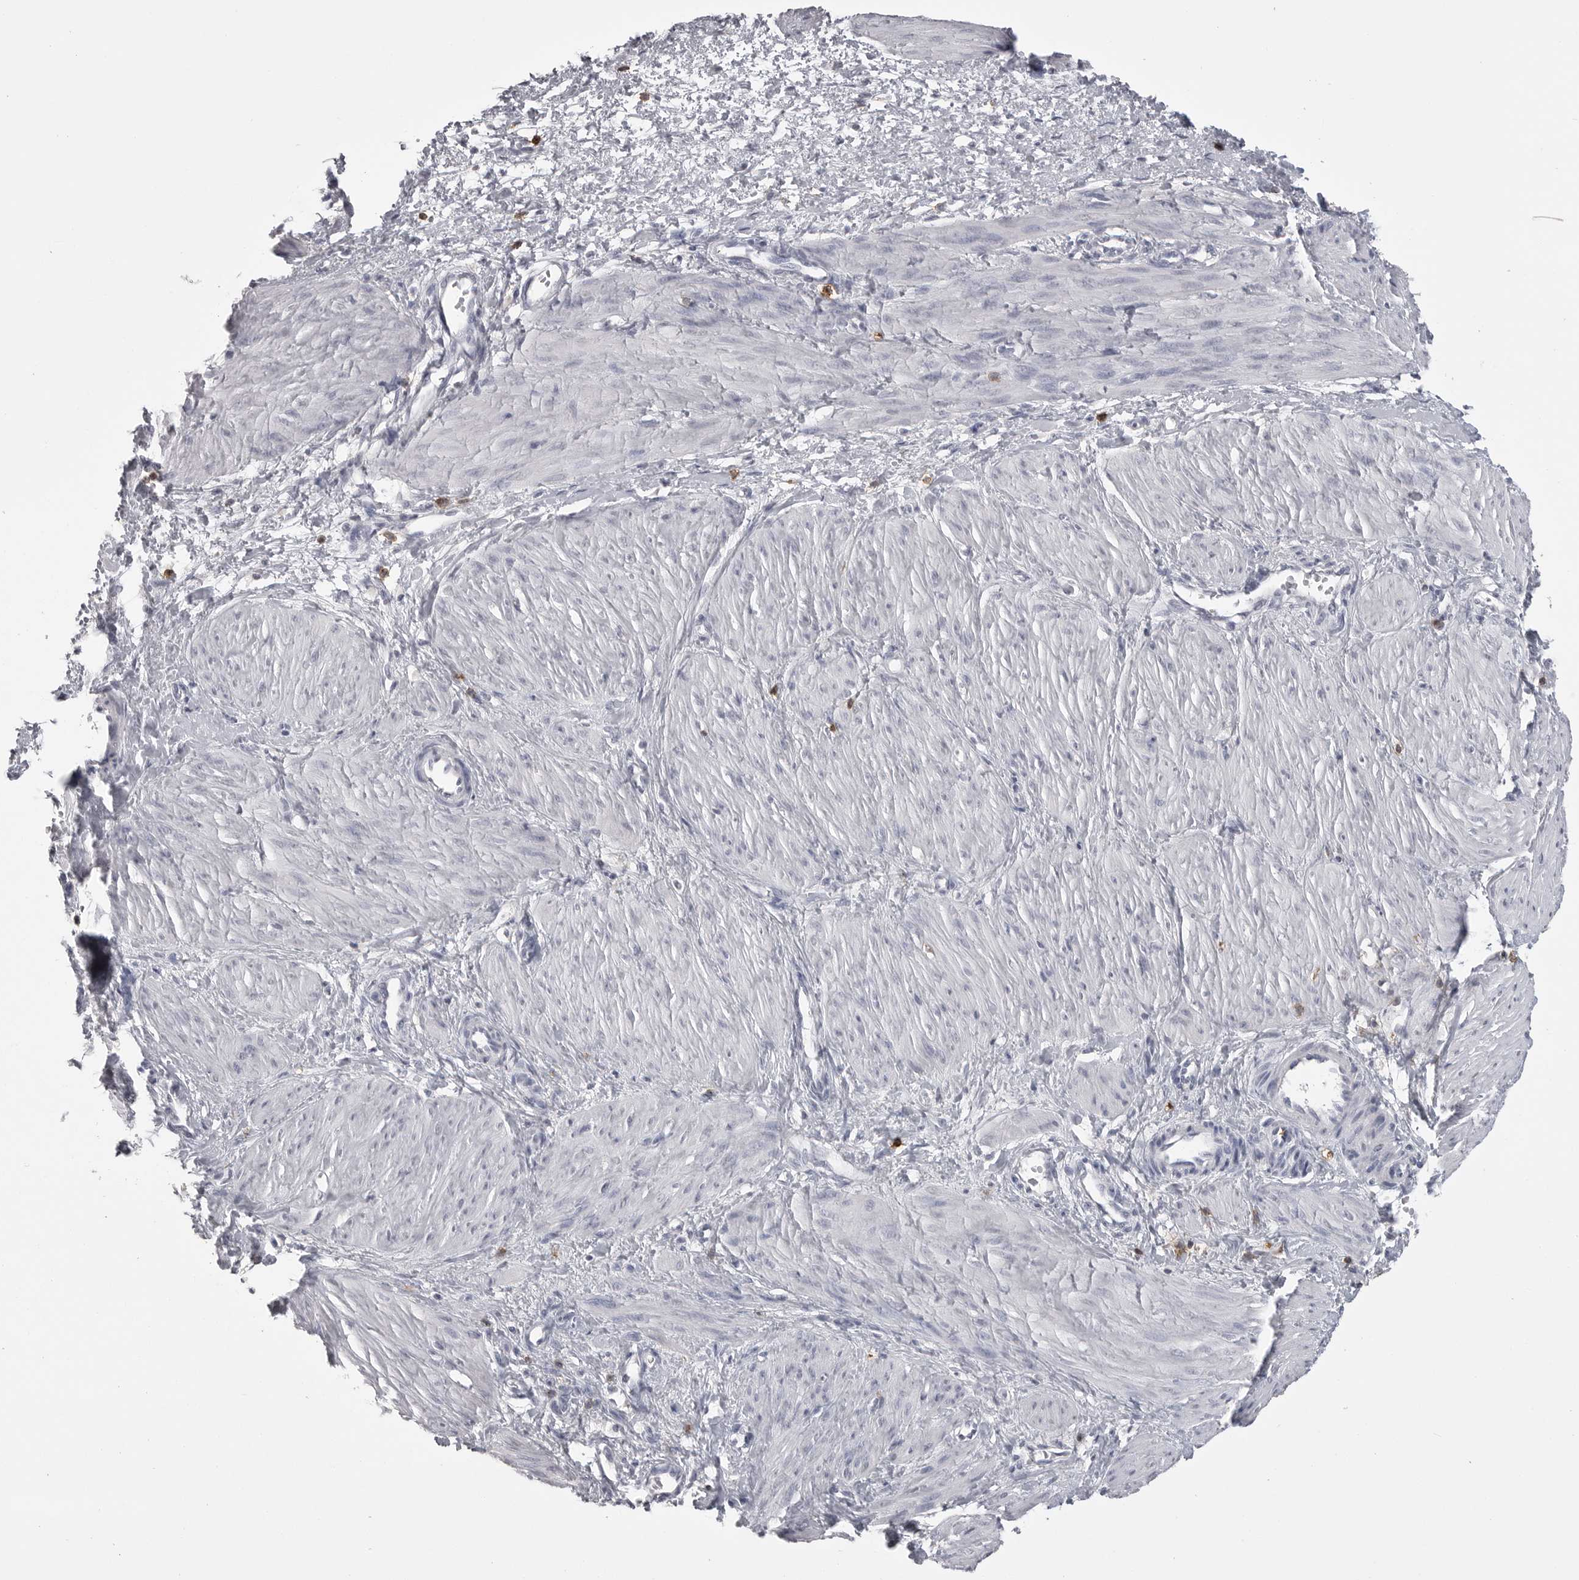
{"staining": {"intensity": "negative", "quantity": "none", "location": "none"}, "tissue": "smooth muscle", "cell_type": "Smooth muscle cells", "image_type": "normal", "snomed": [{"axis": "morphology", "description": "Normal tissue, NOS"}, {"axis": "topography", "description": "Endometrium"}], "caption": "Smooth muscle cells show no significant staining in benign smooth muscle. (DAB immunohistochemistry (IHC) visualized using brightfield microscopy, high magnification).", "gene": "ITGAL", "patient": {"sex": "female", "age": 33}}